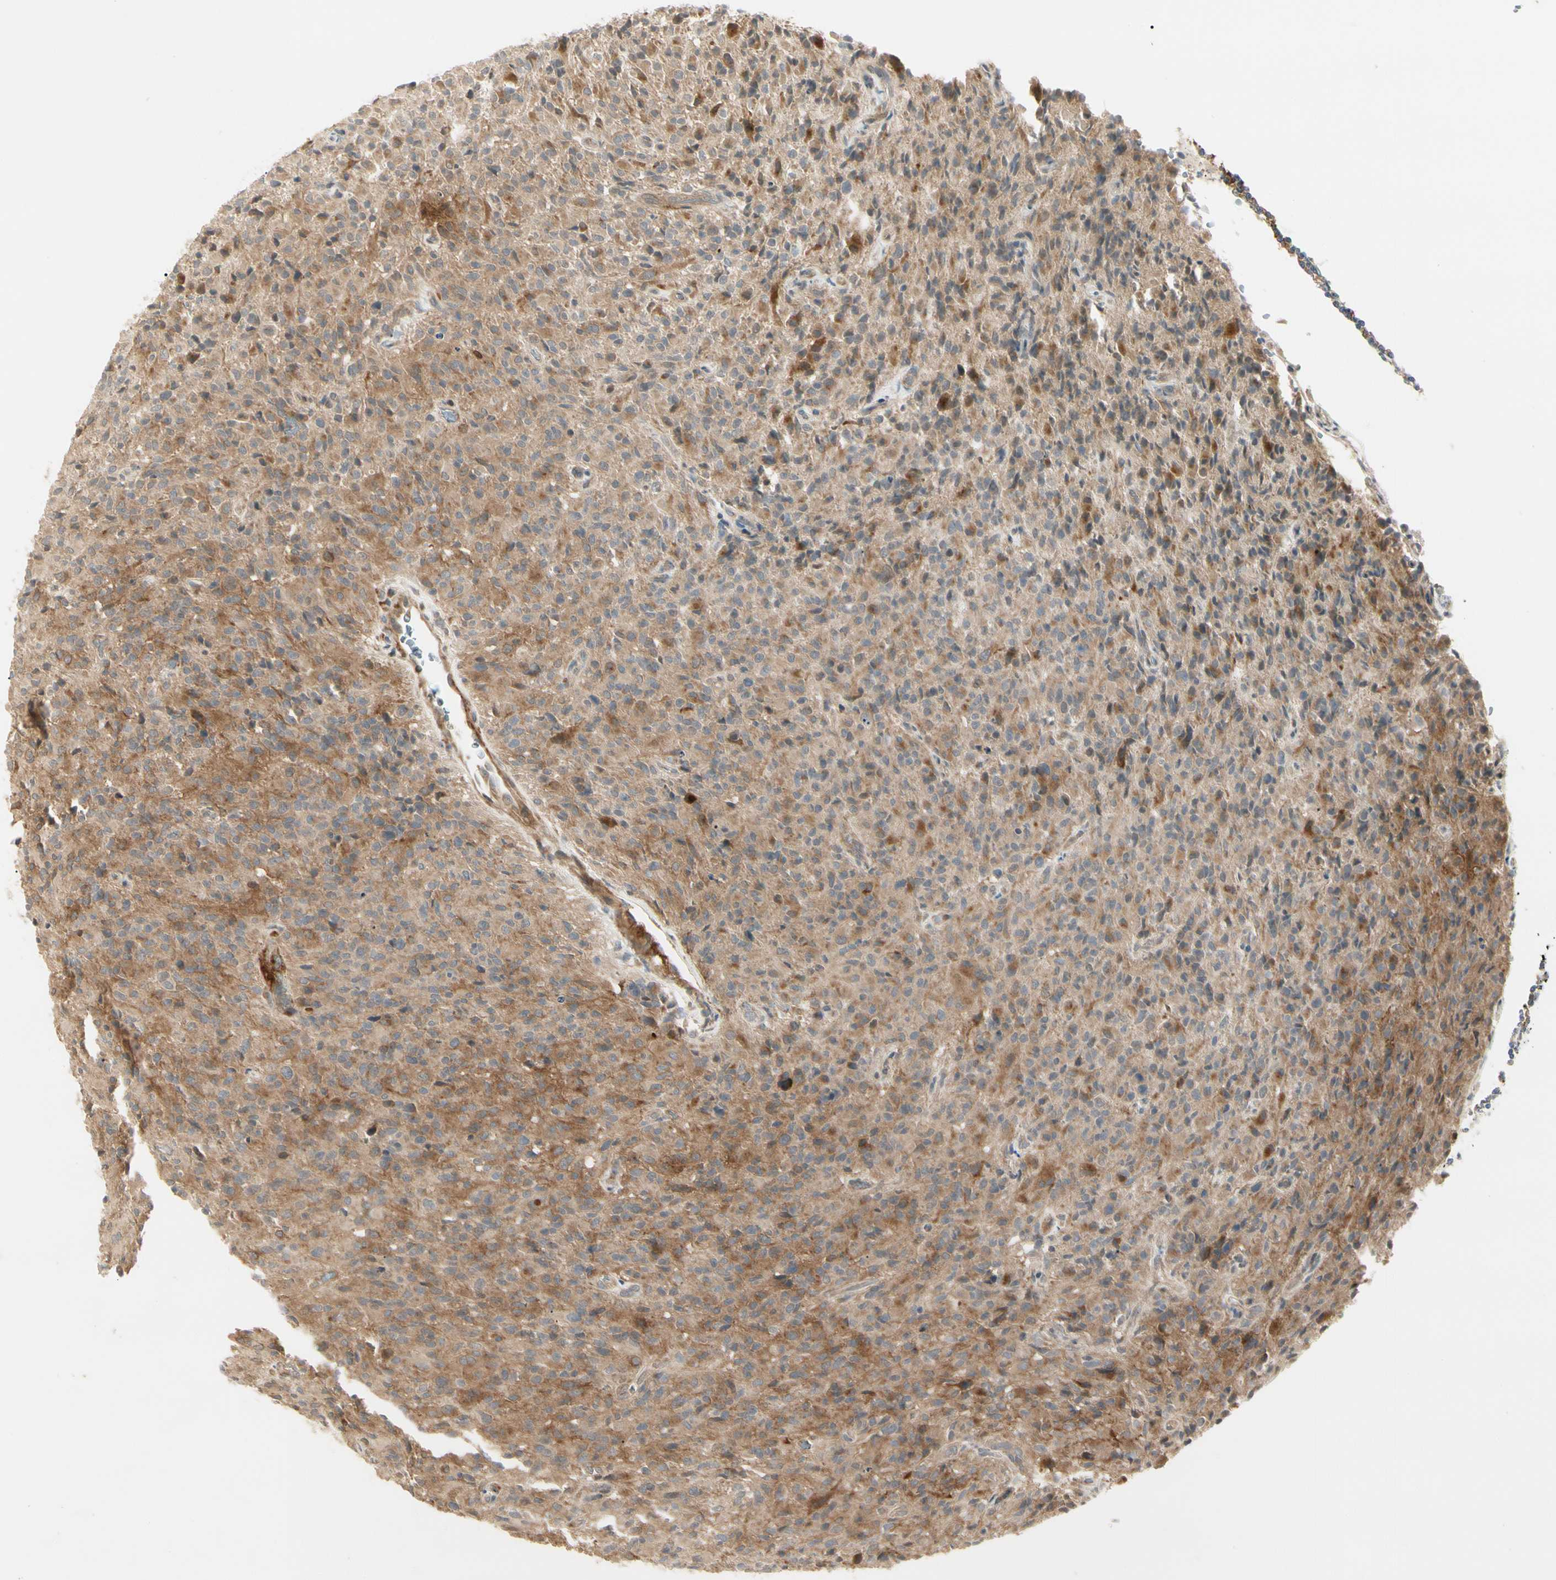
{"staining": {"intensity": "moderate", "quantity": ">75%", "location": "cytoplasmic/membranous"}, "tissue": "glioma", "cell_type": "Tumor cells", "image_type": "cancer", "snomed": [{"axis": "morphology", "description": "Glioma, malignant, High grade"}, {"axis": "topography", "description": "Brain"}], "caption": "Immunohistochemistry (DAB (3,3'-diaminobenzidine)) staining of high-grade glioma (malignant) demonstrates moderate cytoplasmic/membranous protein positivity in approximately >75% of tumor cells.", "gene": "F2R", "patient": {"sex": "male", "age": 71}}